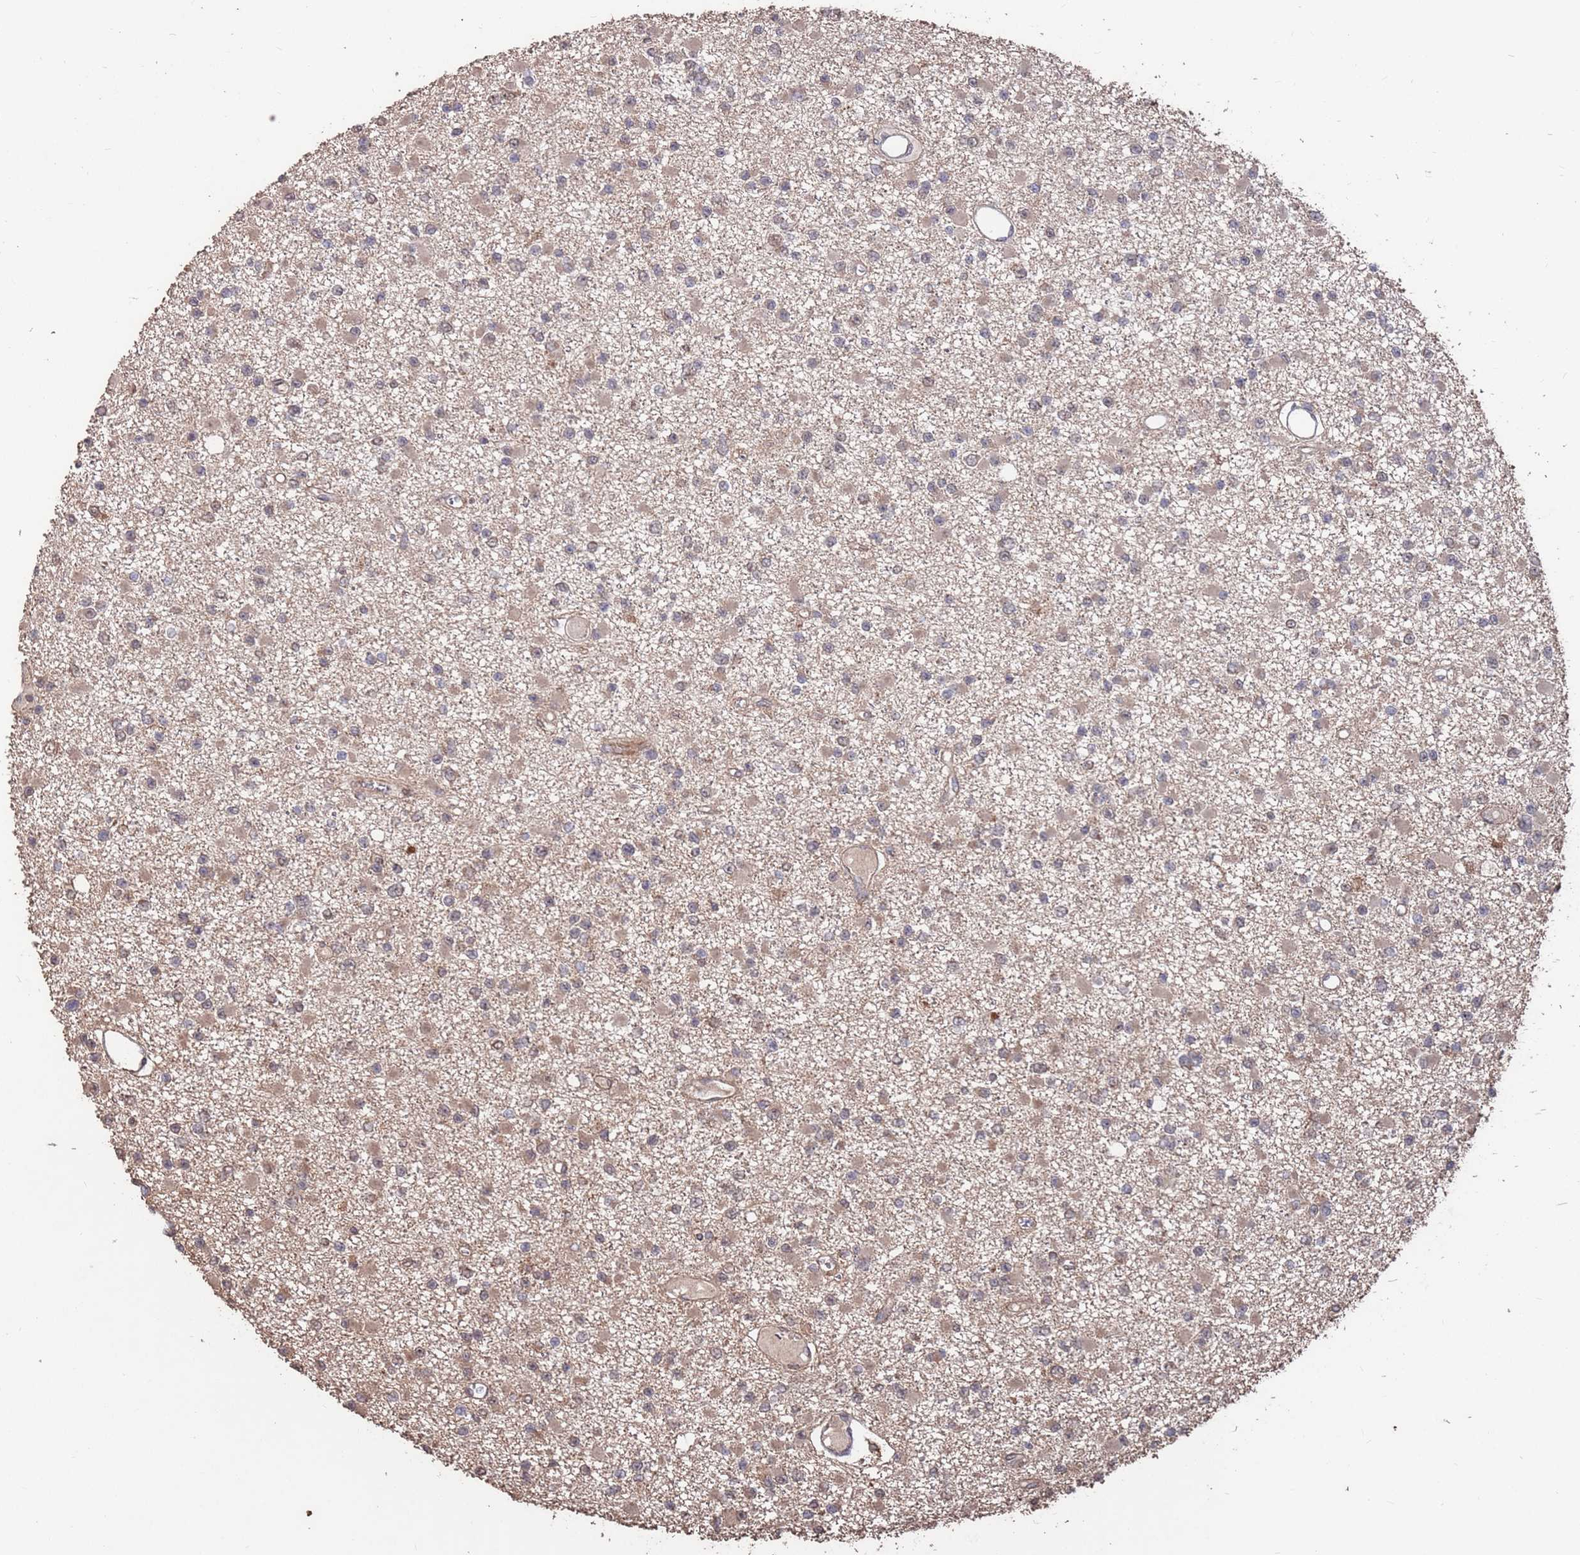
{"staining": {"intensity": "weak", "quantity": "25%-75%", "location": "cytoplasmic/membranous"}, "tissue": "glioma", "cell_type": "Tumor cells", "image_type": "cancer", "snomed": [{"axis": "morphology", "description": "Glioma, malignant, Low grade"}, {"axis": "topography", "description": "Brain"}], "caption": "This is a micrograph of immunohistochemistry (IHC) staining of glioma, which shows weak staining in the cytoplasmic/membranous of tumor cells.", "gene": "PRR7", "patient": {"sex": "female", "age": 22}}